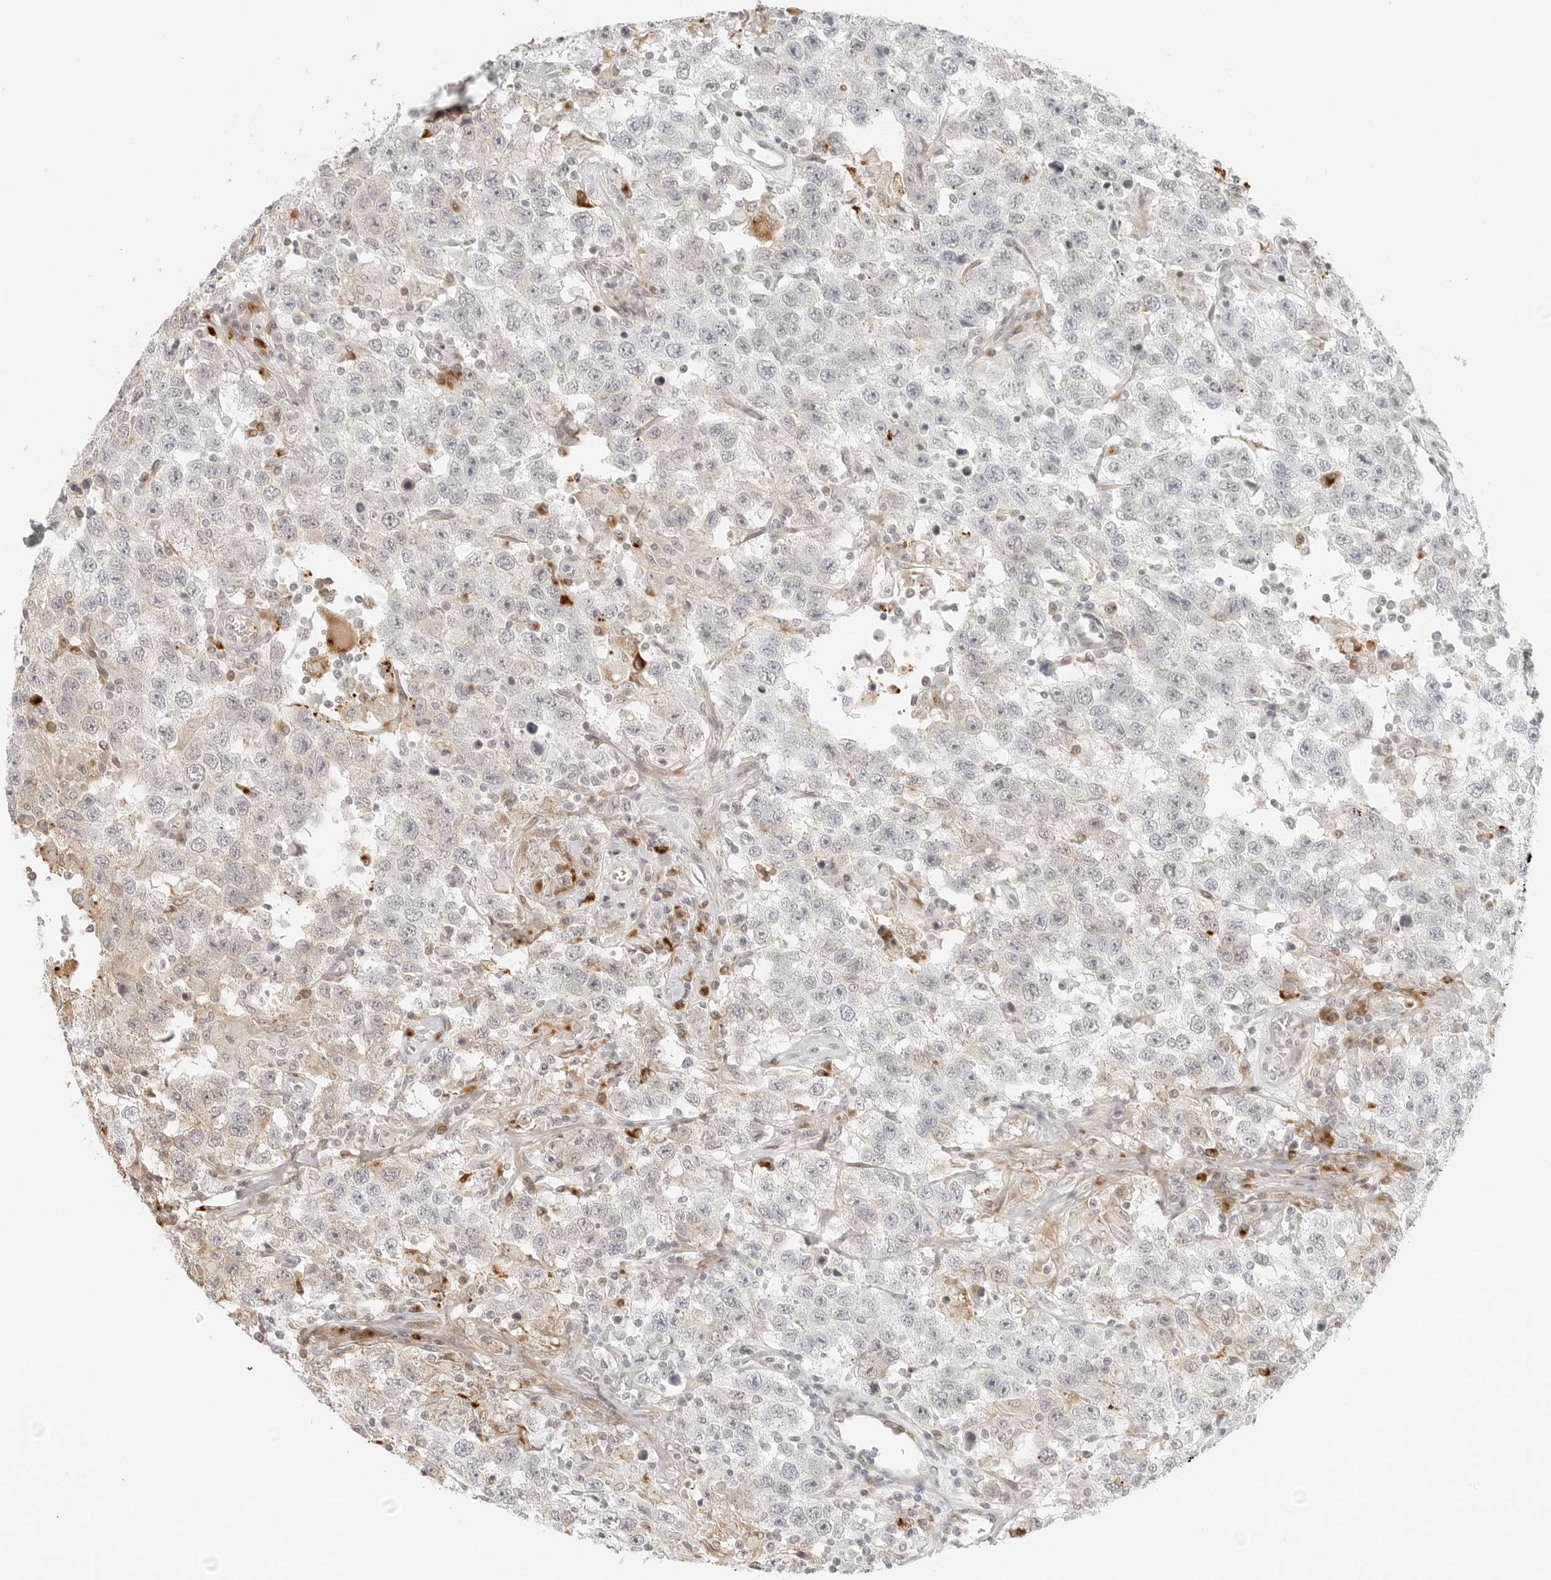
{"staining": {"intensity": "negative", "quantity": "none", "location": "none"}, "tissue": "testis cancer", "cell_type": "Tumor cells", "image_type": "cancer", "snomed": [{"axis": "morphology", "description": "Seminoma, NOS"}, {"axis": "topography", "description": "Testis"}], "caption": "Testis seminoma was stained to show a protein in brown. There is no significant positivity in tumor cells.", "gene": "ZNF678", "patient": {"sex": "male", "age": 41}}